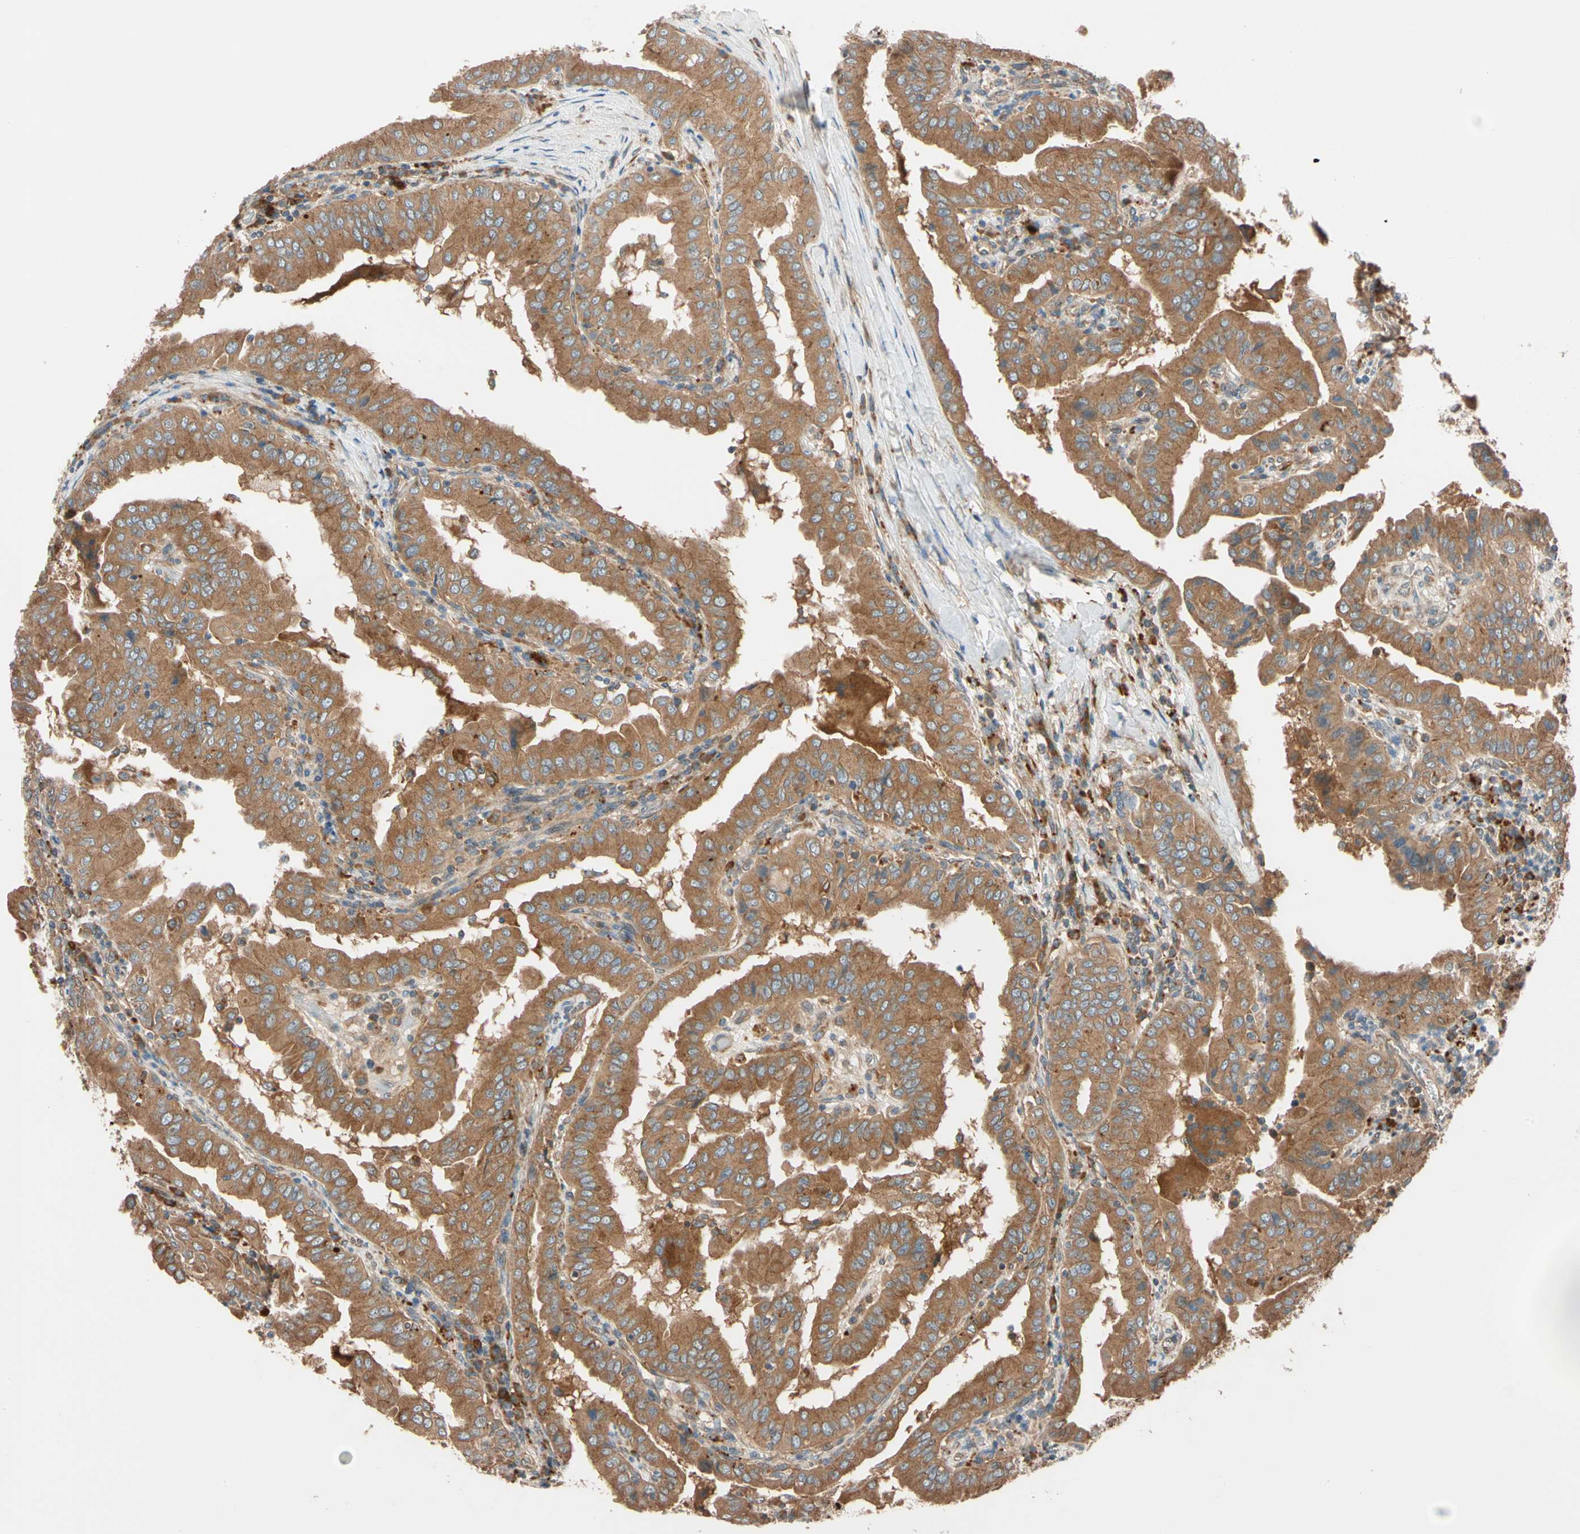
{"staining": {"intensity": "moderate", "quantity": ">75%", "location": "cytoplasmic/membranous"}, "tissue": "thyroid cancer", "cell_type": "Tumor cells", "image_type": "cancer", "snomed": [{"axis": "morphology", "description": "Papillary adenocarcinoma, NOS"}, {"axis": "topography", "description": "Thyroid gland"}], "caption": "Immunohistochemistry (IHC) of human papillary adenocarcinoma (thyroid) demonstrates medium levels of moderate cytoplasmic/membranous staining in approximately >75% of tumor cells.", "gene": "PHYH", "patient": {"sex": "male", "age": 33}}